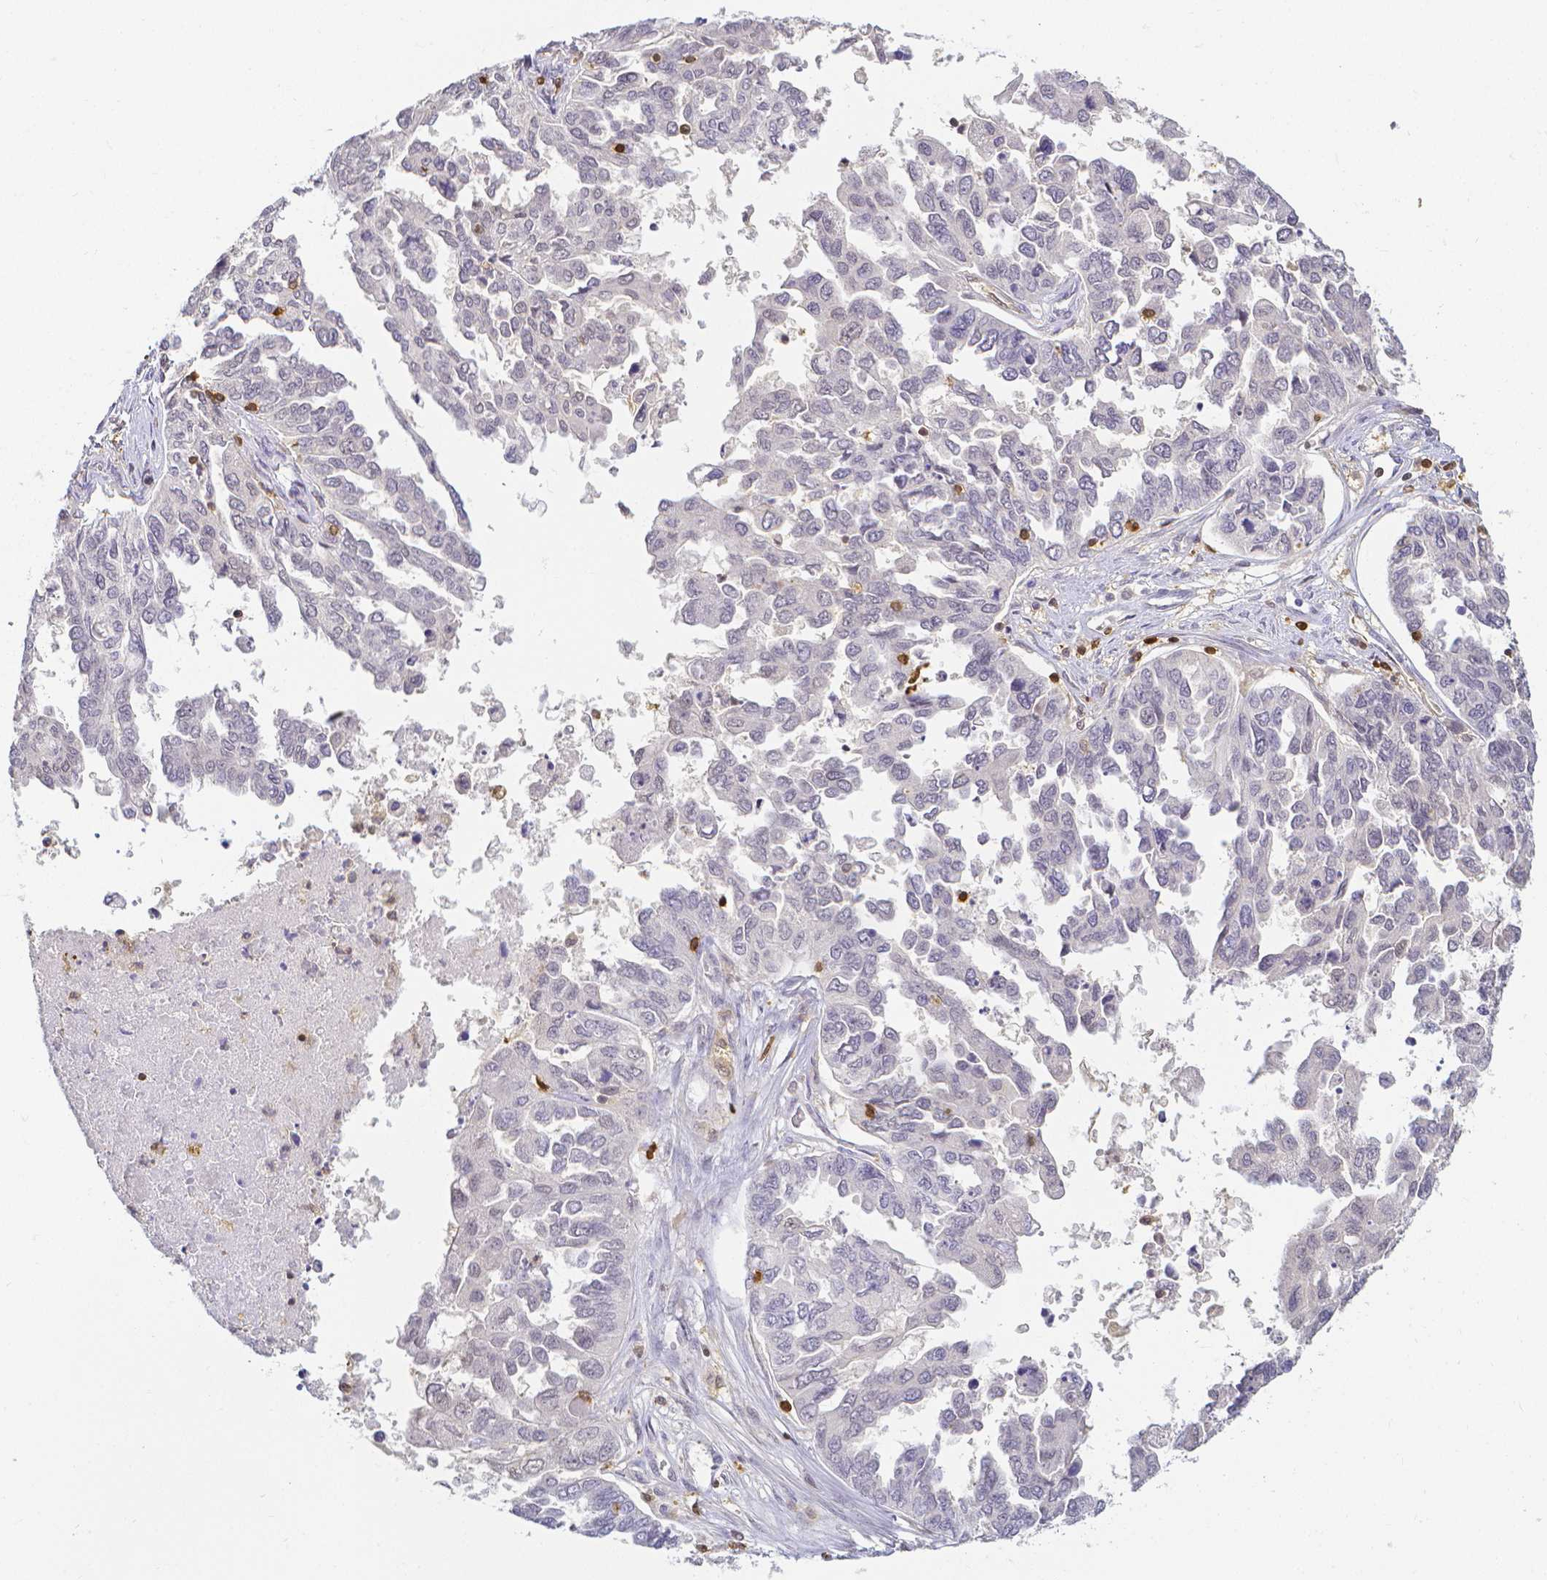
{"staining": {"intensity": "negative", "quantity": "none", "location": "none"}, "tissue": "ovarian cancer", "cell_type": "Tumor cells", "image_type": "cancer", "snomed": [{"axis": "morphology", "description": "Cystadenocarcinoma, serous, NOS"}, {"axis": "topography", "description": "Ovary"}], "caption": "This is an immunohistochemistry micrograph of human serous cystadenocarcinoma (ovarian). There is no staining in tumor cells.", "gene": "COTL1", "patient": {"sex": "female", "age": 53}}